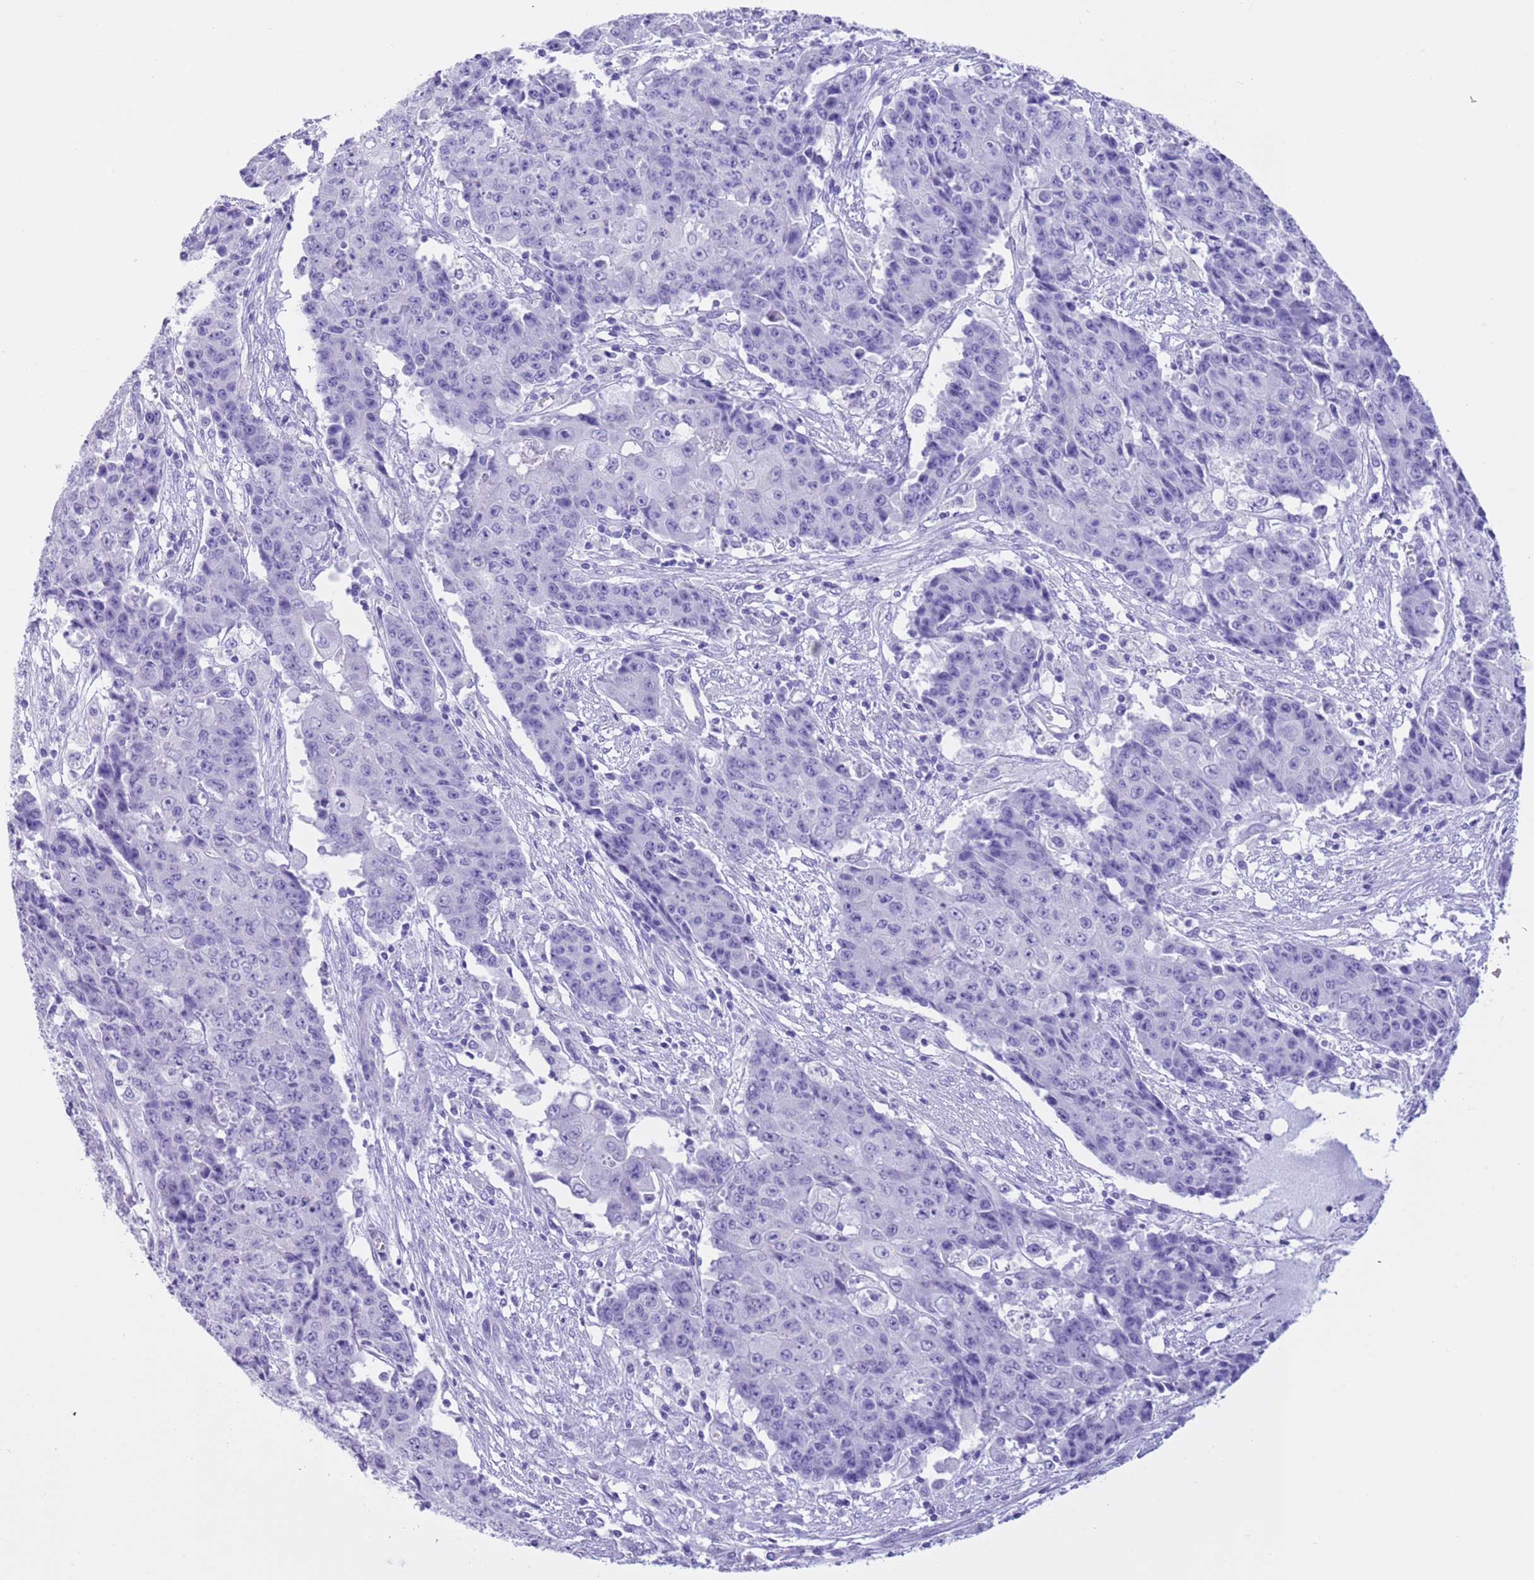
{"staining": {"intensity": "negative", "quantity": "none", "location": "none"}, "tissue": "ovarian cancer", "cell_type": "Tumor cells", "image_type": "cancer", "snomed": [{"axis": "morphology", "description": "Carcinoma, endometroid"}, {"axis": "topography", "description": "Ovary"}], "caption": "This is an IHC histopathology image of human ovarian cancer (endometroid carcinoma). There is no staining in tumor cells.", "gene": "TMEM185B", "patient": {"sex": "female", "age": 42}}